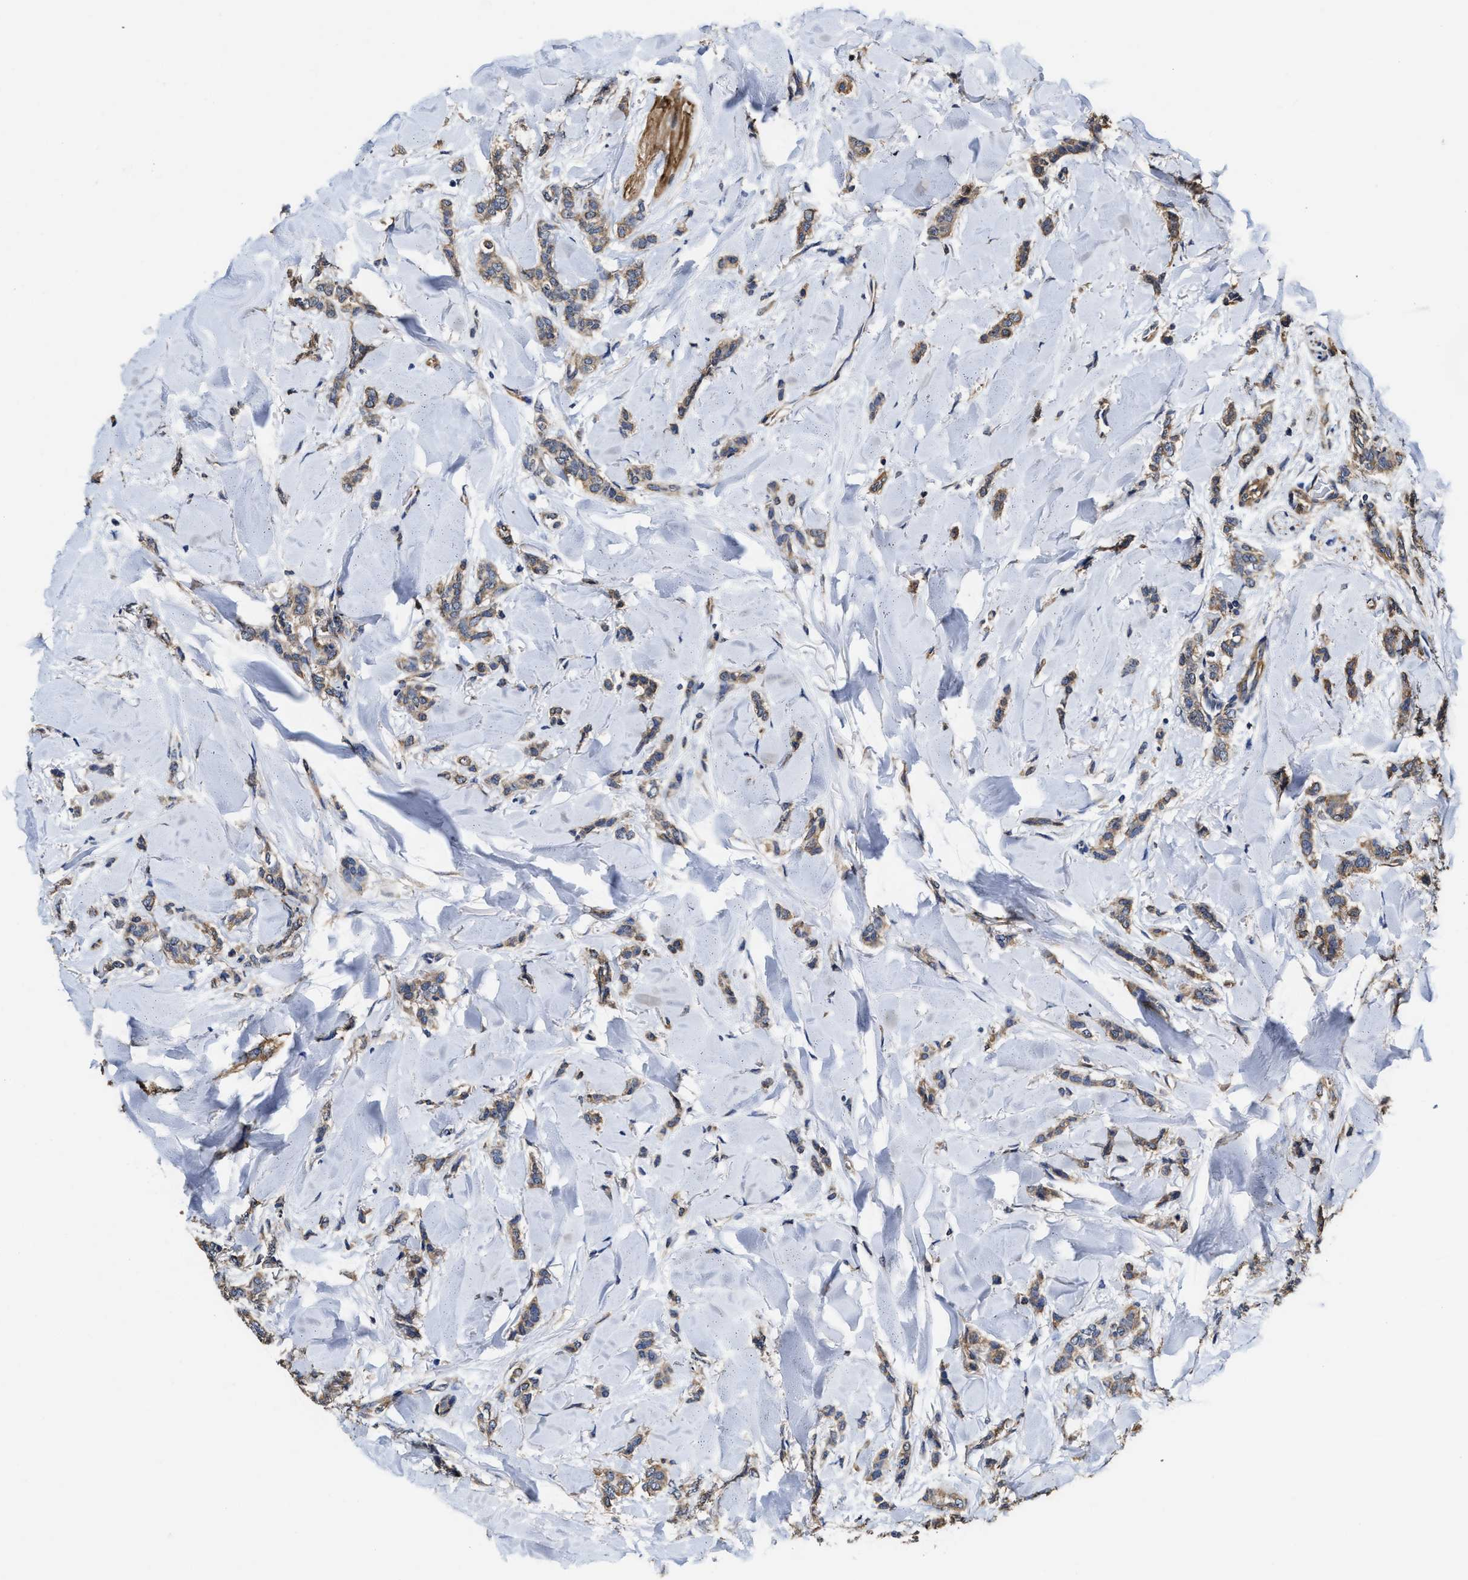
{"staining": {"intensity": "moderate", "quantity": ">75%", "location": "cytoplasmic/membranous"}, "tissue": "breast cancer", "cell_type": "Tumor cells", "image_type": "cancer", "snomed": [{"axis": "morphology", "description": "Lobular carcinoma"}, {"axis": "topography", "description": "Skin"}, {"axis": "topography", "description": "Breast"}], "caption": "Immunohistochemistry (IHC) image of neoplastic tissue: human breast cancer stained using immunohistochemistry shows medium levels of moderate protein expression localized specifically in the cytoplasmic/membranous of tumor cells, appearing as a cytoplasmic/membranous brown color.", "gene": "SFXN4", "patient": {"sex": "female", "age": 46}}